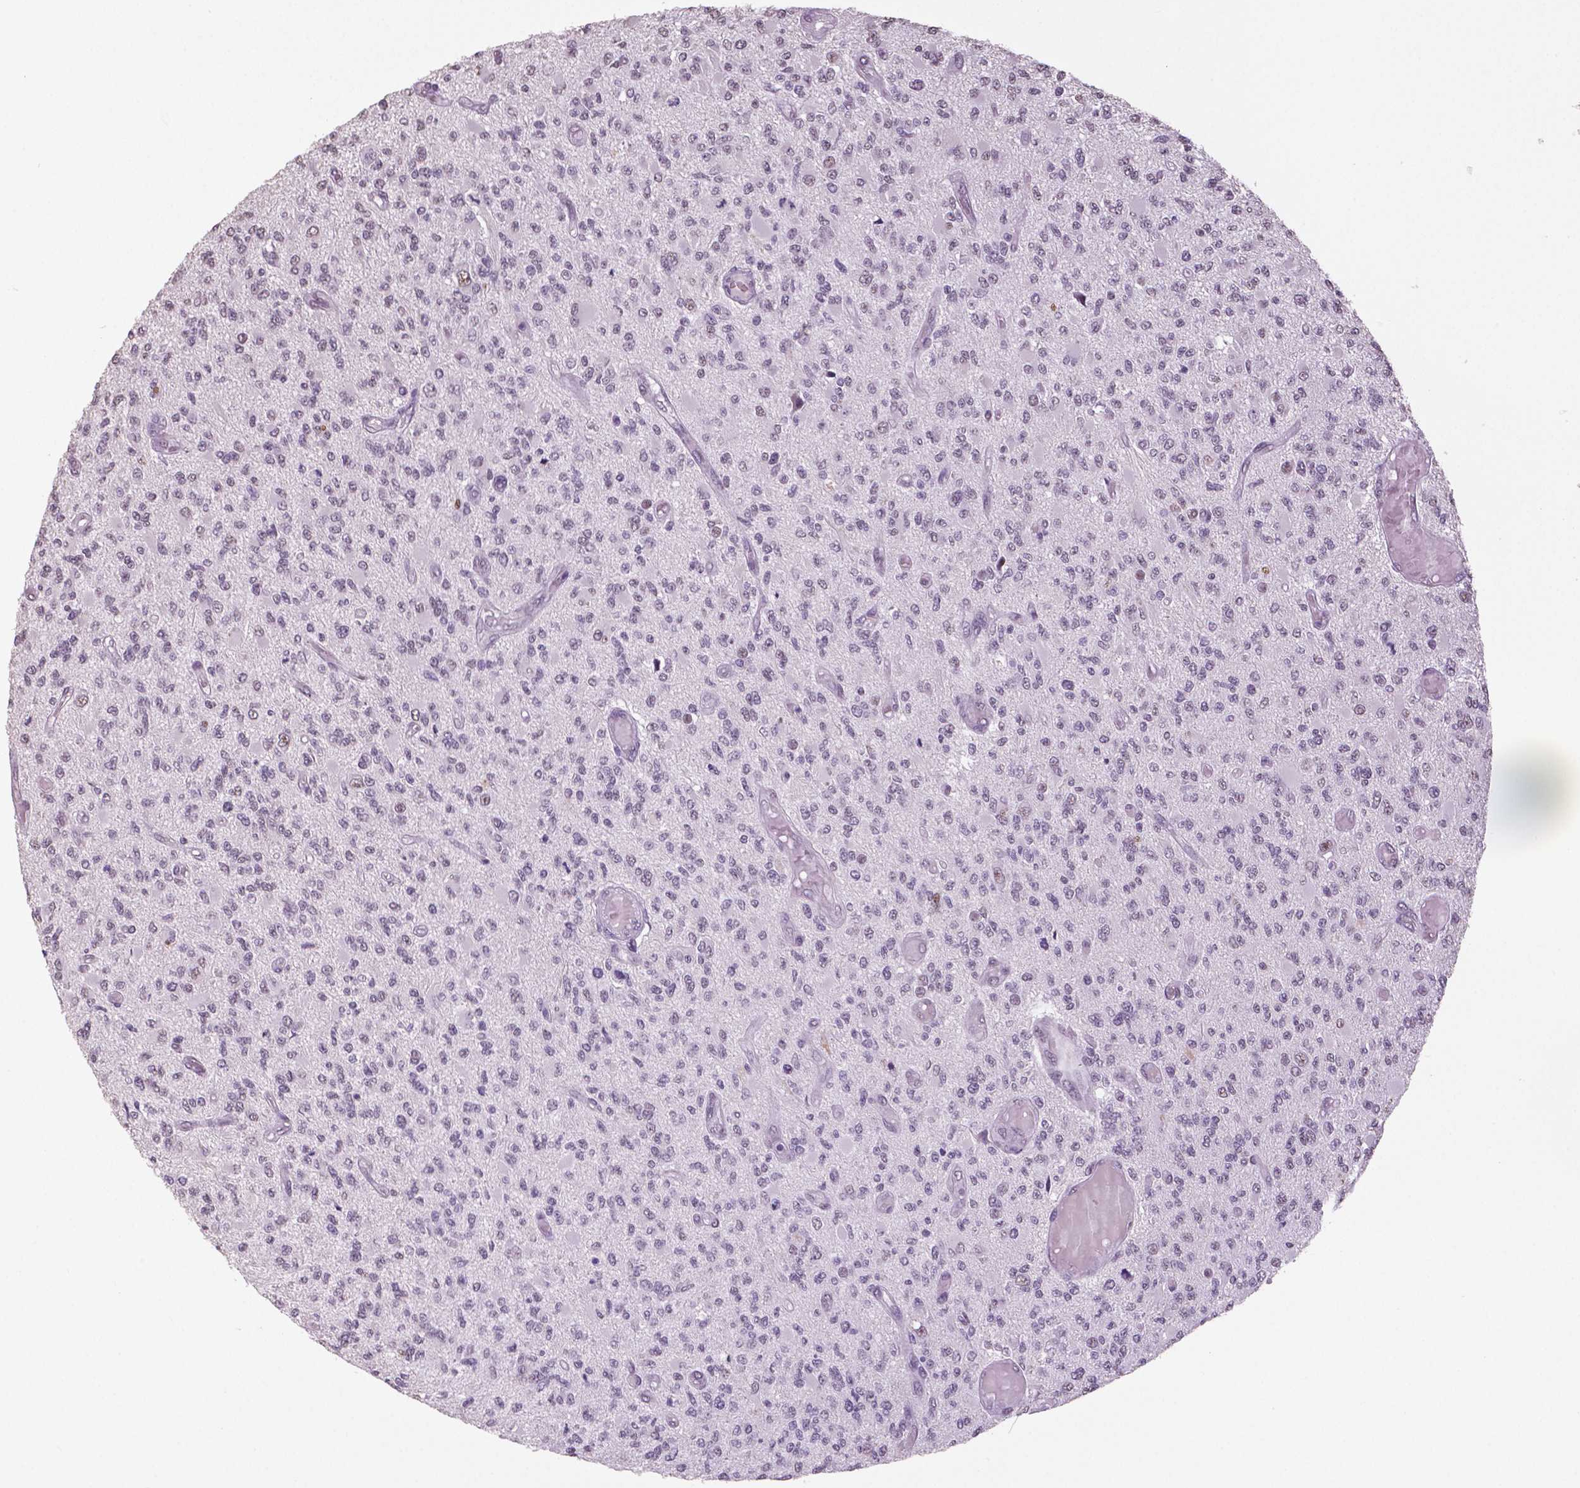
{"staining": {"intensity": "negative", "quantity": "none", "location": "none"}, "tissue": "glioma", "cell_type": "Tumor cells", "image_type": "cancer", "snomed": [{"axis": "morphology", "description": "Glioma, malignant, High grade"}, {"axis": "topography", "description": "Brain"}], "caption": "The image exhibits no significant expression in tumor cells of malignant glioma (high-grade). (DAB immunohistochemistry (IHC), high magnification).", "gene": "IGF2BP1", "patient": {"sex": "female", "age": 63}}